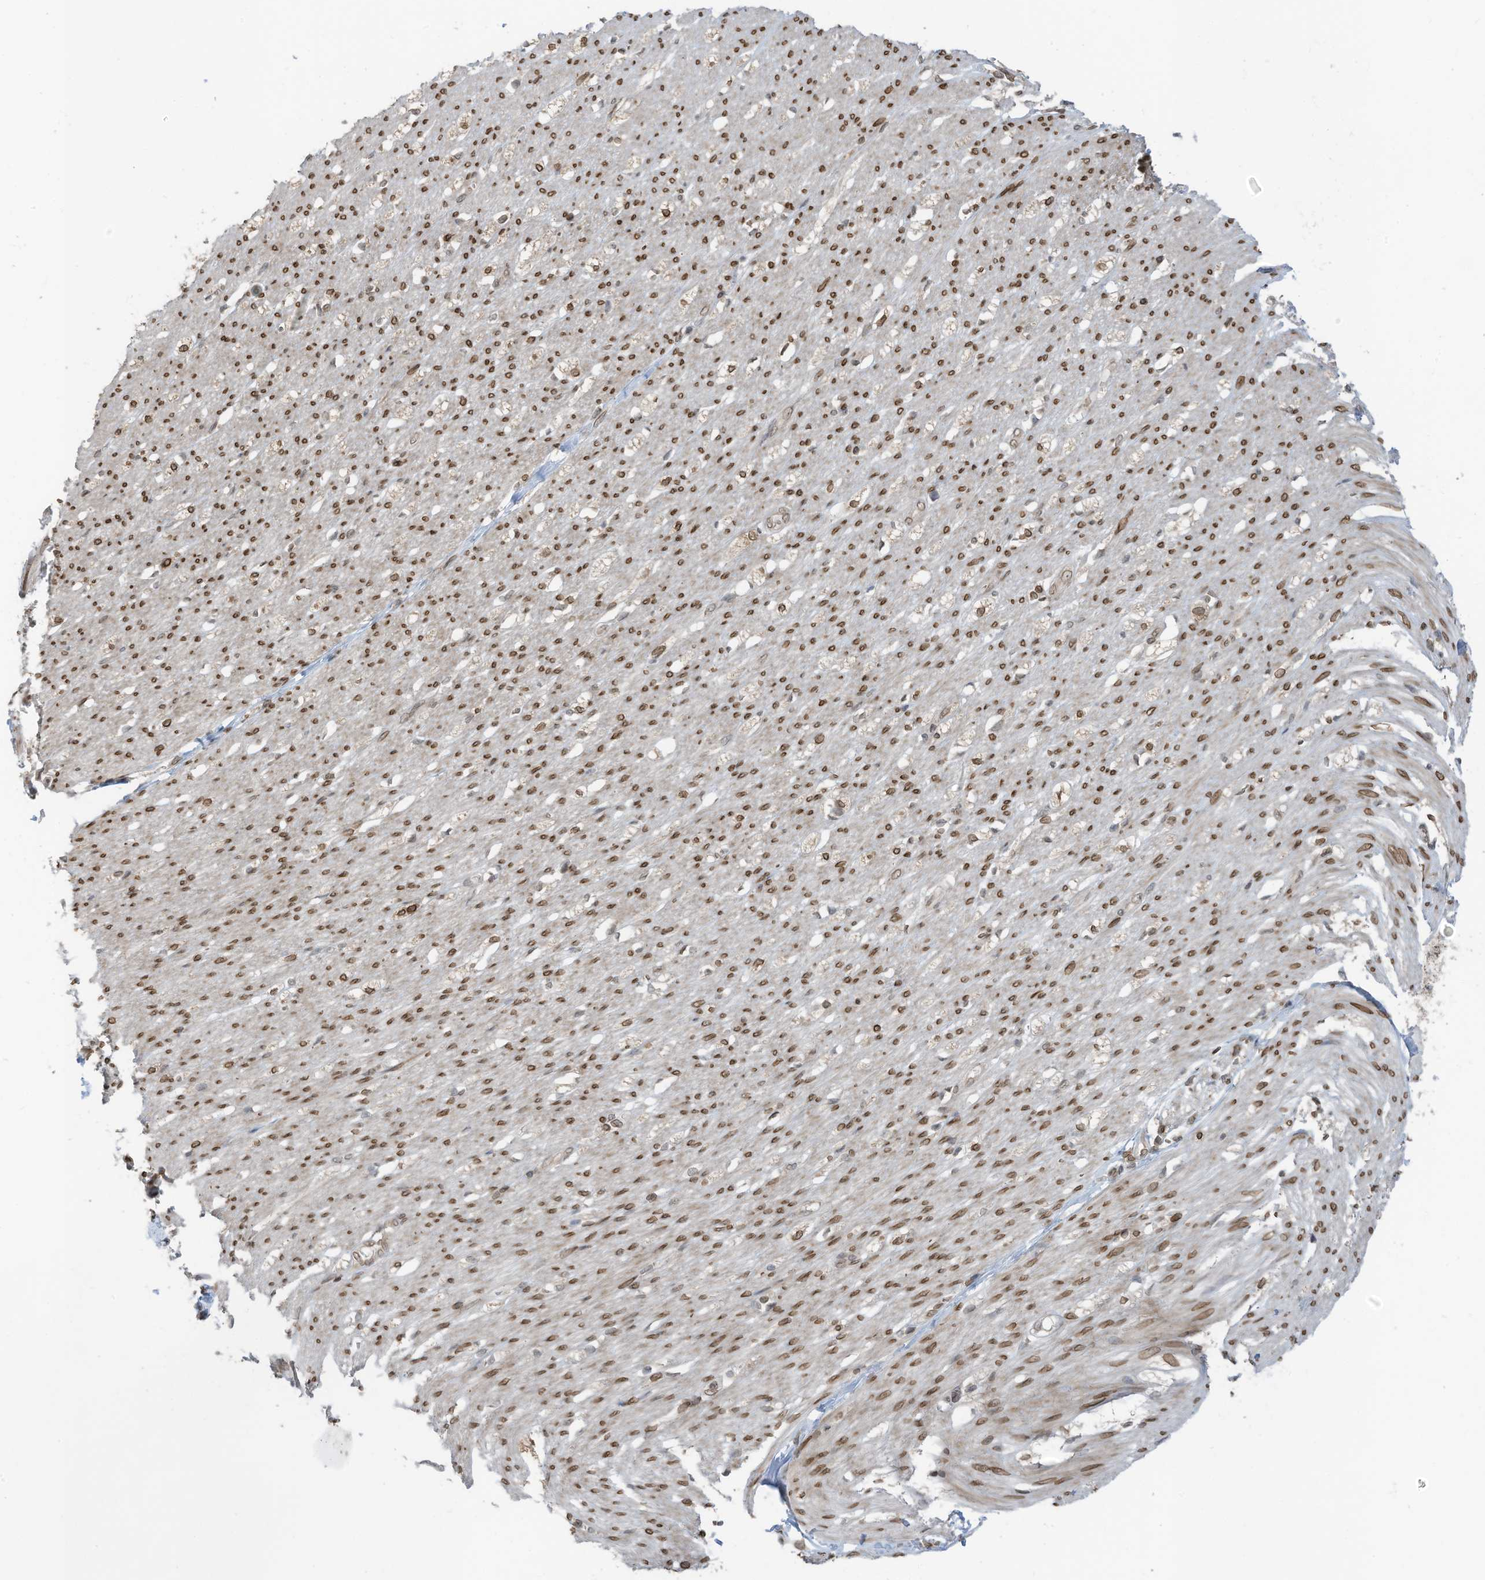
{"staining": {"intensity": "moderate", "quantity": ">75%", "location": "cytoplasmic/membranous,nuclear"}, "tissue": "smooth muscle", "cell_type": "Smooth muscle cells", "image_type": "normal", "snomed": [{"axis": "morphology", "description": "Normal tissue, NOS"}, {"axis": "morphology", "description": "Adenocarcinoma, NOS"}, {"axis": "topography", "description": "Colon"}, {"axis": "topography", "description": "Peripheral nerve tissue"}], "caption": "An IHC histopathology image of benign tissue is shown. Protein staining in brown labels moderate cytoplasmic/membranous,nuclear positivity in smooth muscle within smooth muscle cells. The staining was performed using DAB (3,3'-diaminobenzidine) to visualize the protein expression in brown, while the nuclei were stained in blue with hematoxylin (Magnification: 20x).", "gene": "RABL3", "patient": {"sex": "male", "age": 14}}